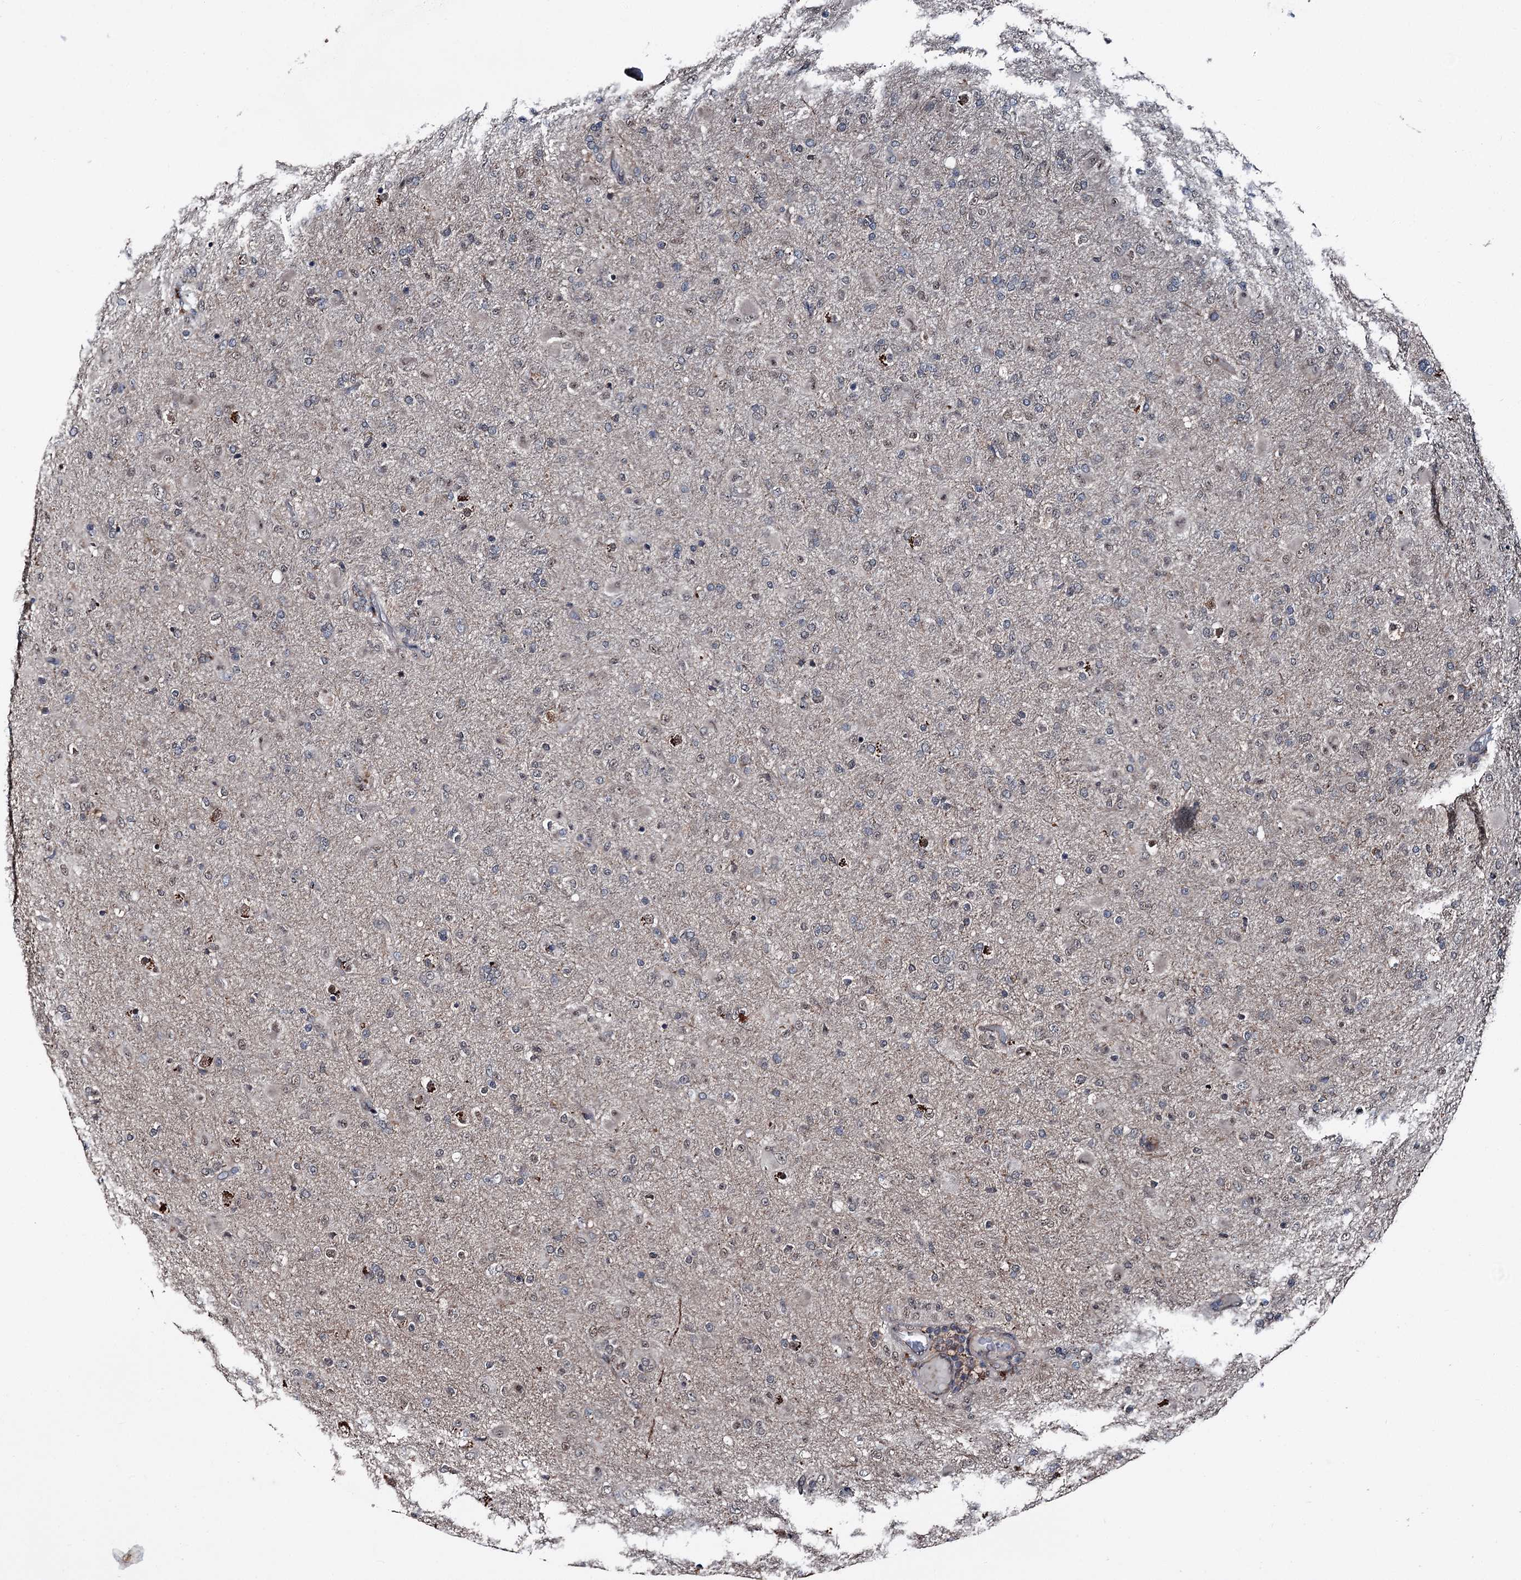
{"staining": {"intensity": "weak", "quantity": "<25%", "location": "nuclear"}, "tissue": "glioma", "cell_type": "Tumor cells", "image_type": "cancer", "snomed": [{"axis": "morphology", "description": "Glioma, malignant, Low grade"}, {"axis": "topography", "description": "Brain"}], "caption": "This micrograph is of glioma stained with IHC to label a protein in brown with the nuclei are counter-stained blue. There is no positivity in tumor cells.", "gene": "PSMD13", "patient": {"sex": "male", "age": 65}}